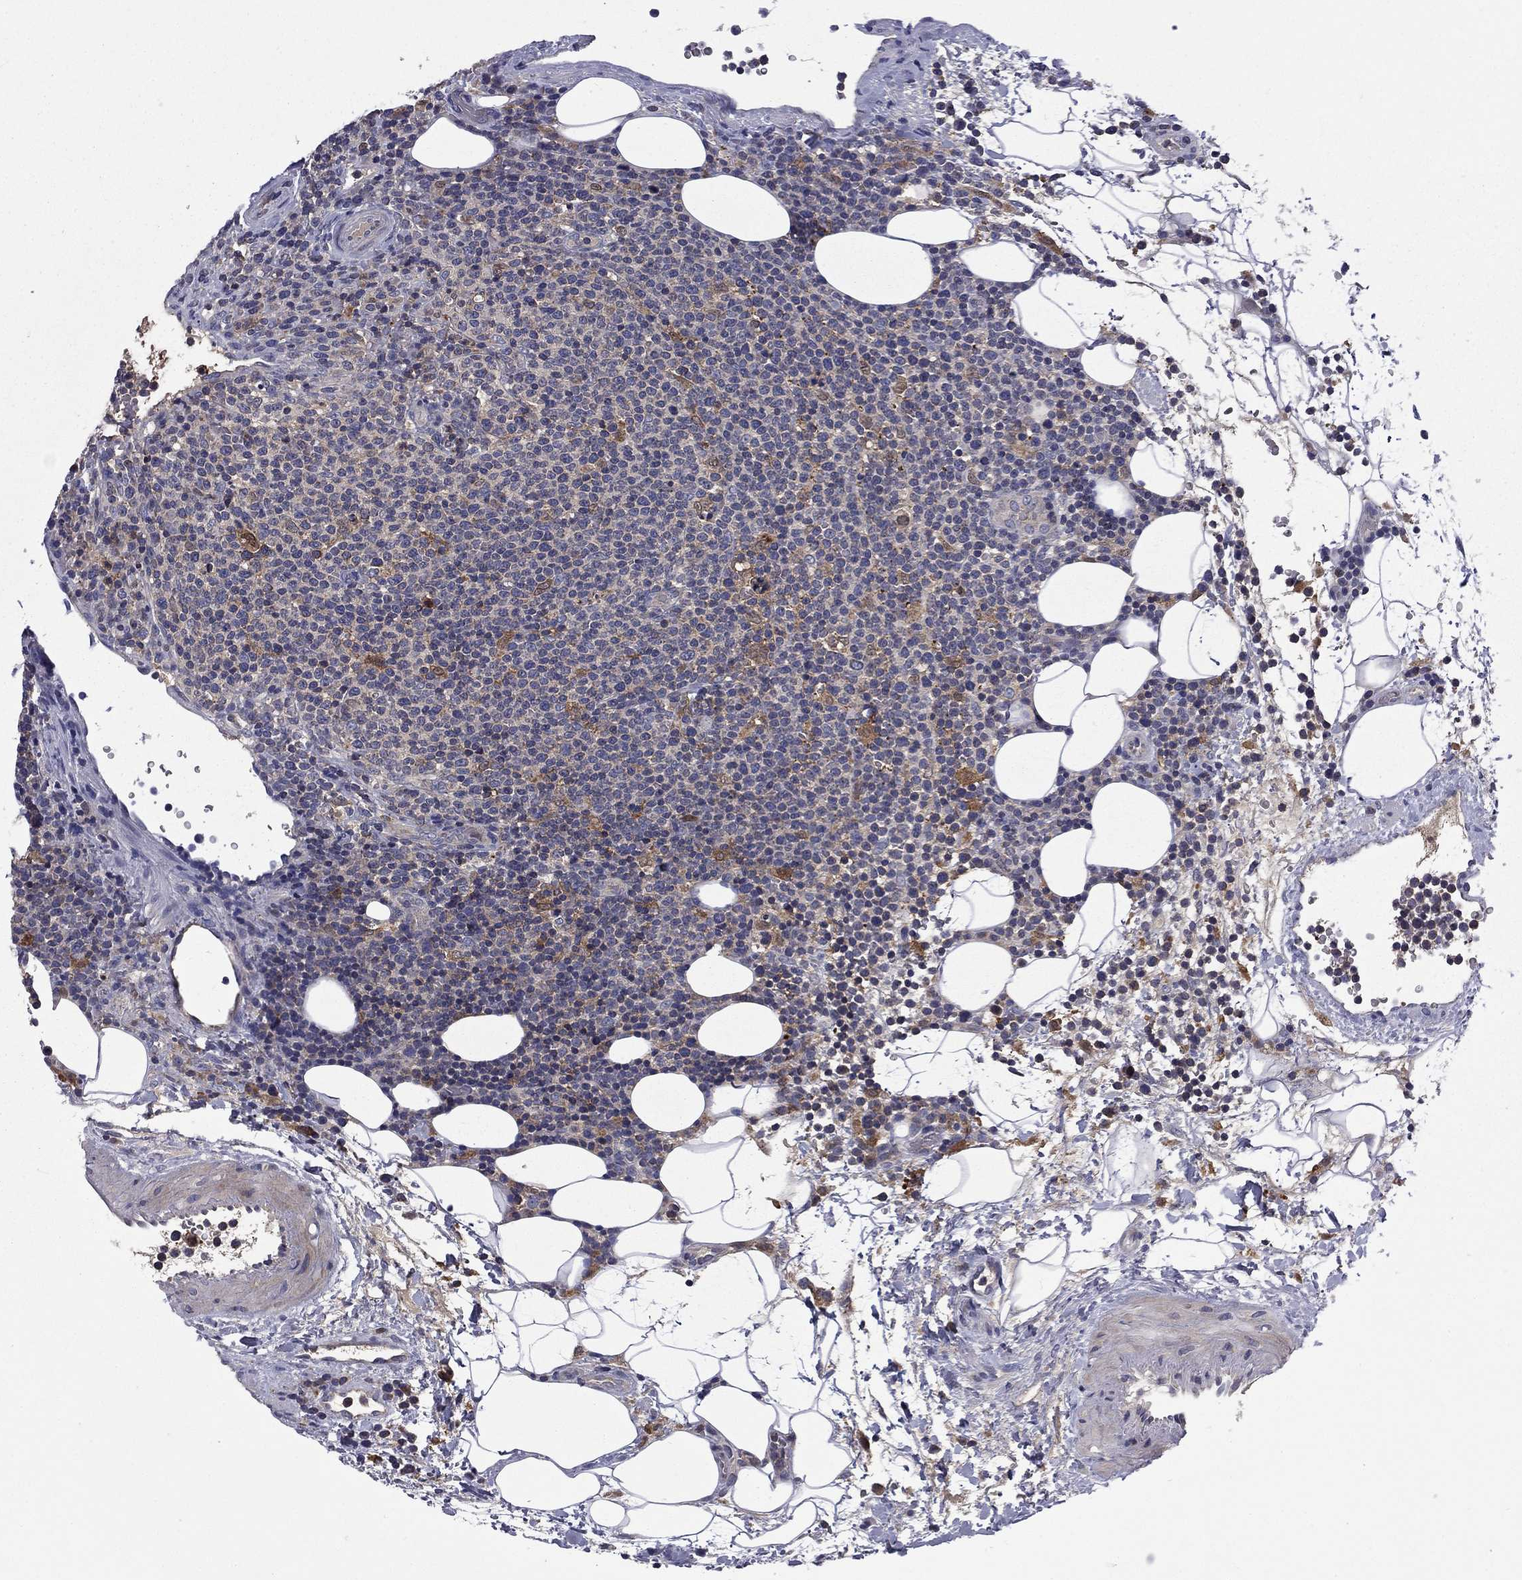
{"staining": {"intensity": "moderate", "quantity": "<25%", "location": "cytoplasmic/membranous"}, "tissue": "lymphoma", "cell_type": "Tumor cells", "image_type": "cancer", "snomed": [{"axis": "morphology", "description": "Malignant lymphoma, non-Hodgkin's type, High grade"}, {"axis": "topography", "description": "Lymph node"}], "caption": "There is low levels of moderate cytoplasmic/membranous expression in tumor cells of lymphoma, as demonstrated by immunohistochemical staining (brown color).", "gene": "CEACAM7", "patient": {"sex": "male", "age": 61}}